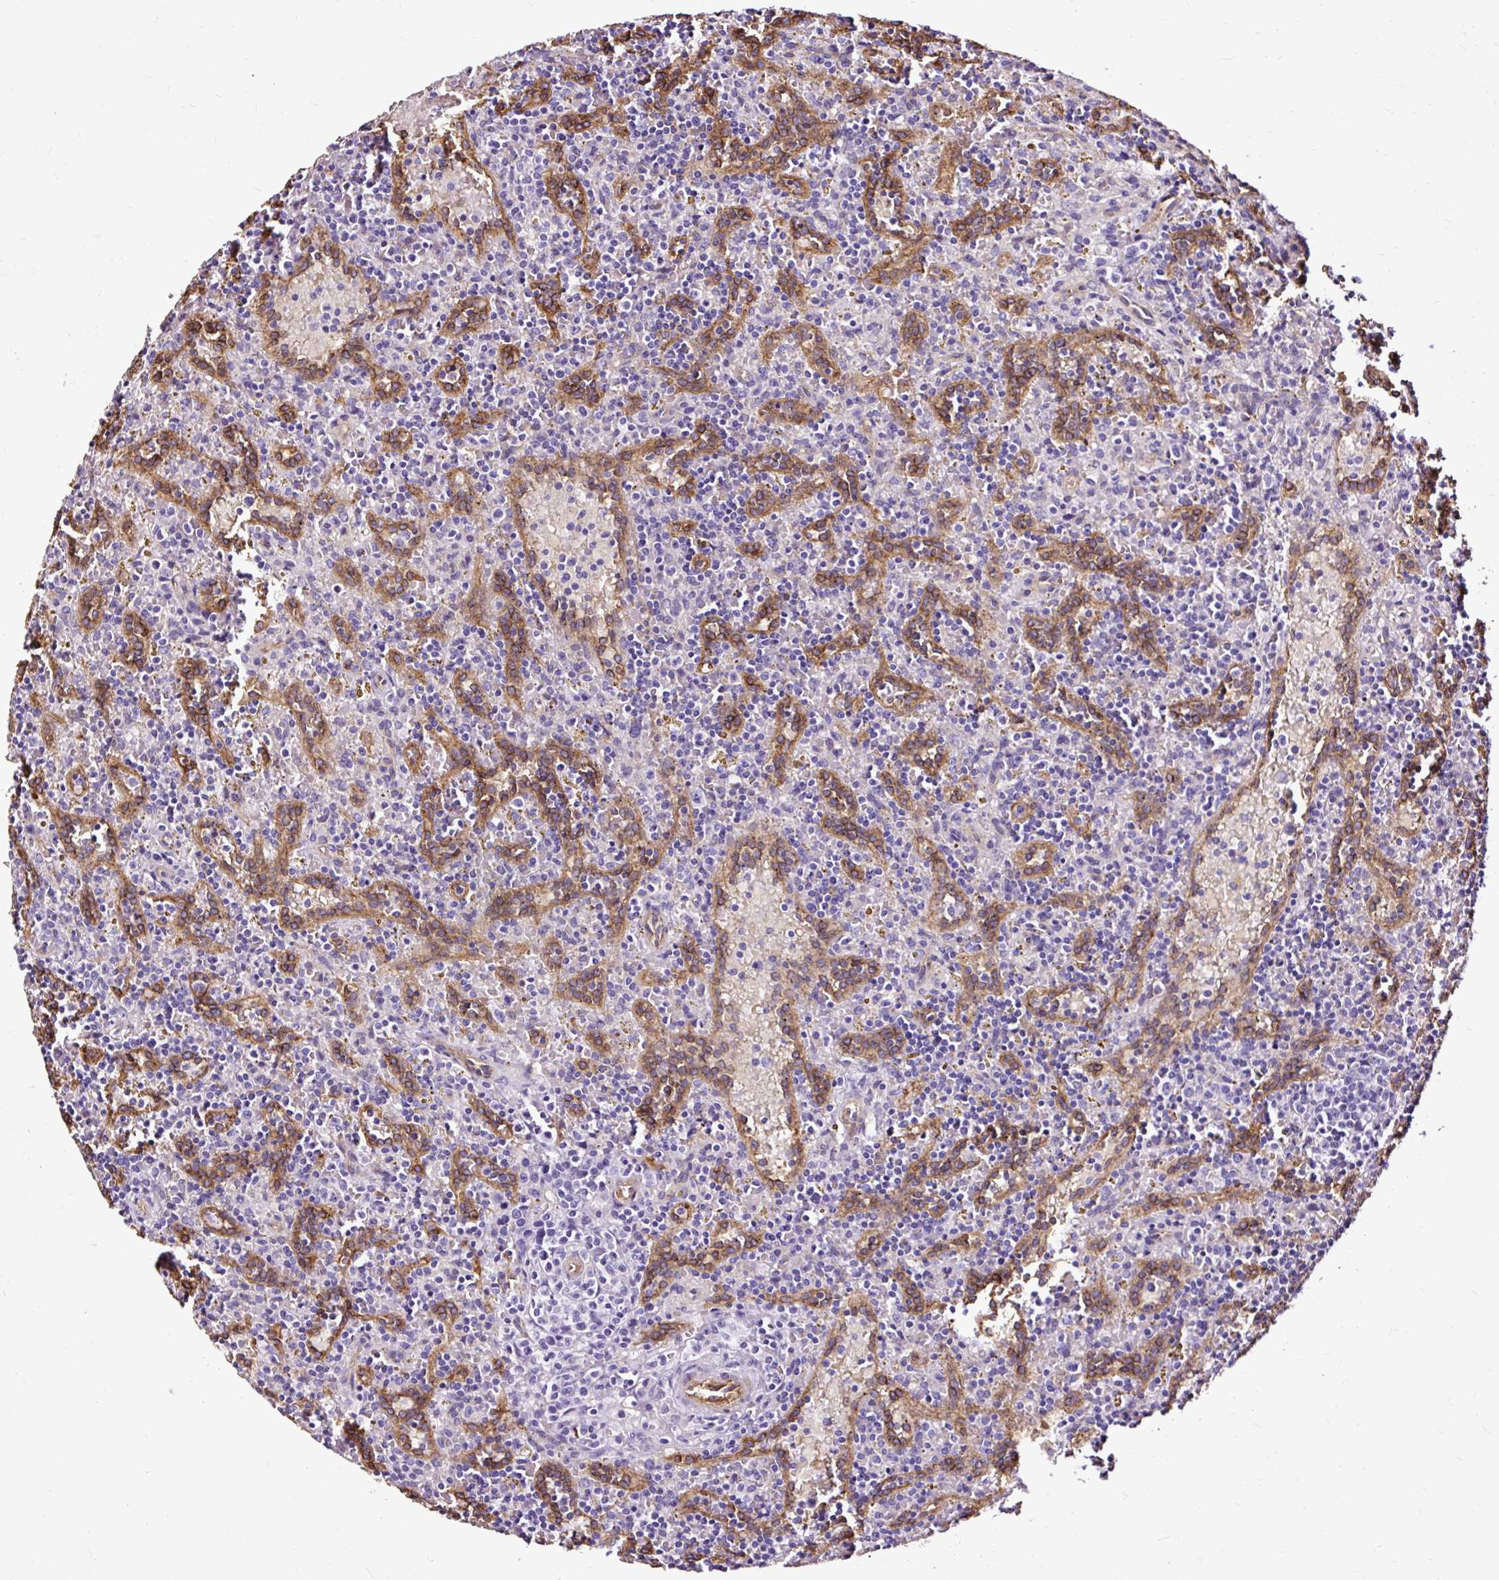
{"staining": {"intensity": "negative", "quantity": "none", "location": "none"}, "tissue": "lymphoma", "cell_type": "Tumor cells", "image_type": "cancer", "snomed": [{"axis": "morphology", "description": "Malignant lymphoma, non-Hodgkin's type, Low grade"}, {"axis": "topography", "description": "Spleen"}], "caption": "Immunohistochemistry (IHC) image of human lymphoma stained for a protein (brown), which reveals no positivity in tumor cells.", "gene": "SLC7A8", "patient": {"sex": "male", "age": 67}}